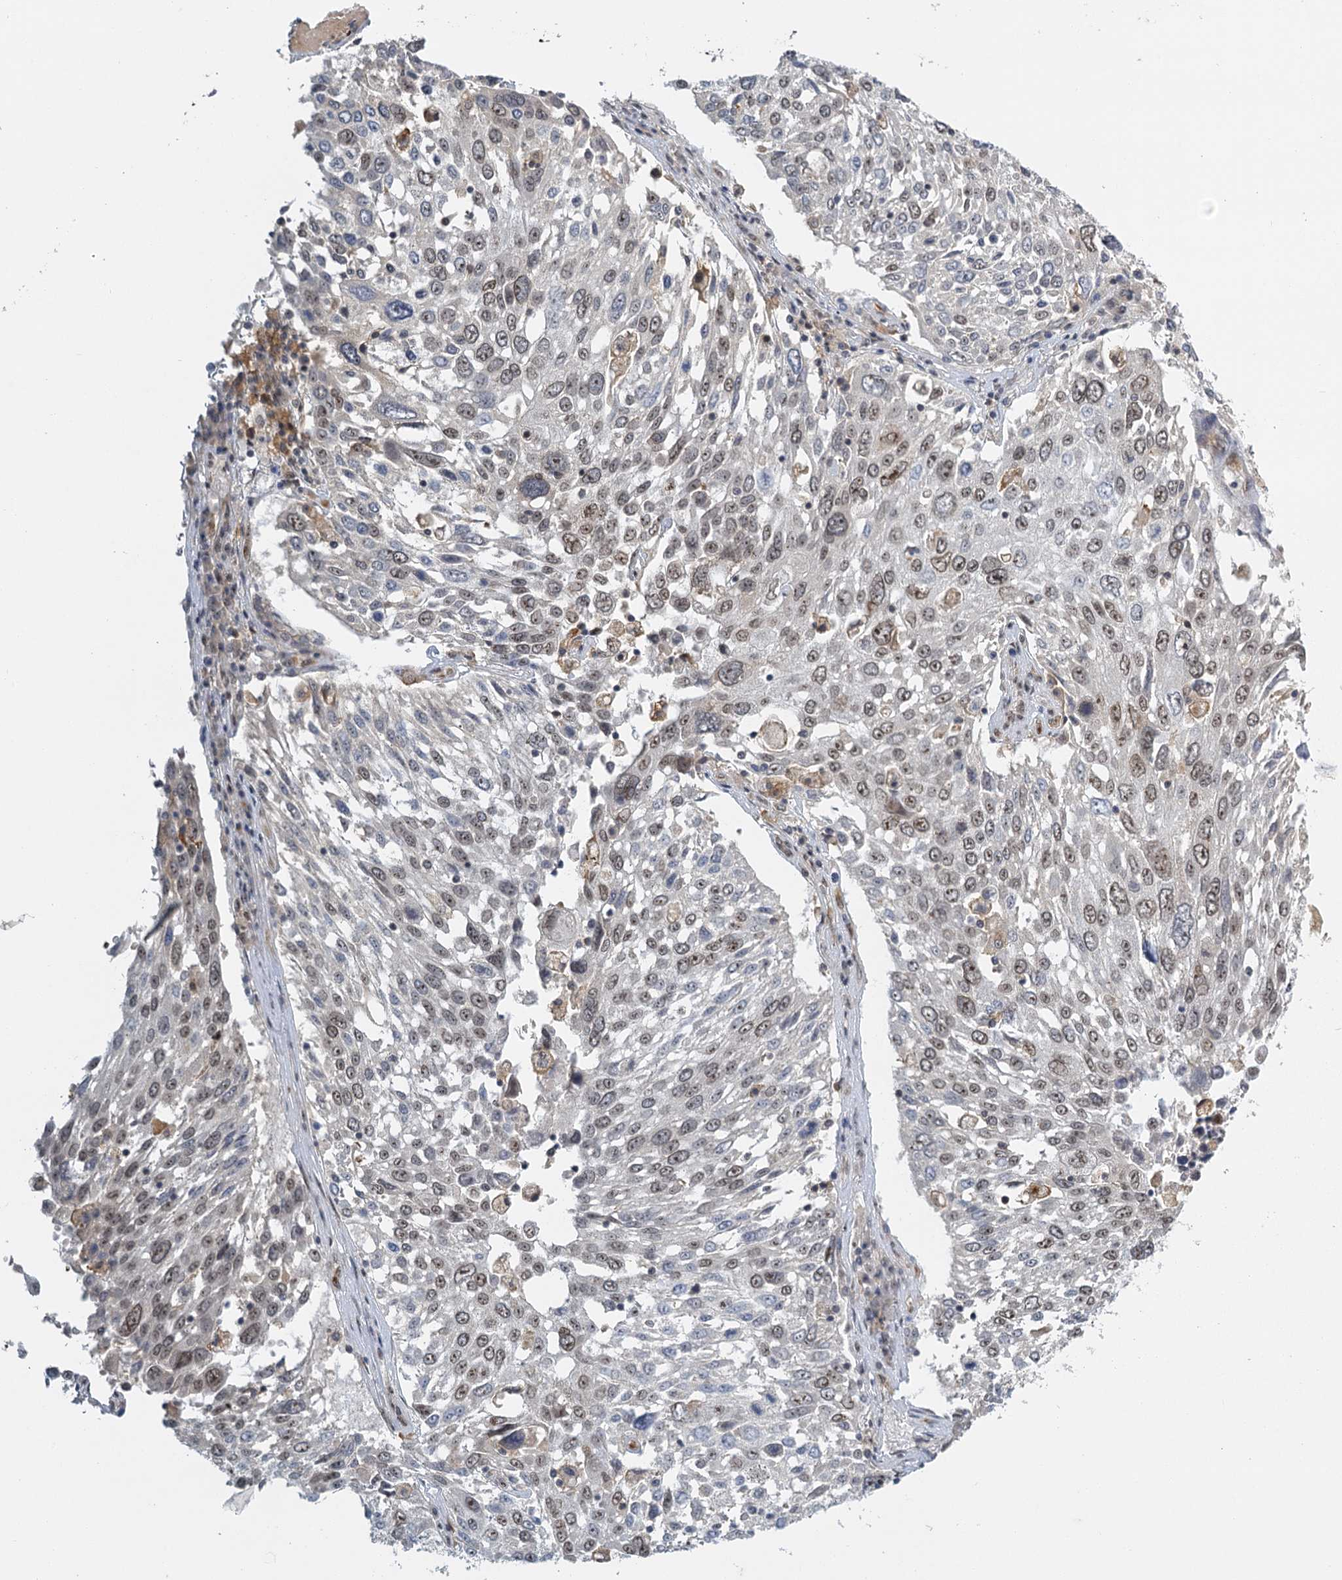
{"staining": {"intensity": "weak", "quantity": "25%-75%", "location": "nuclear"}, "tissue": "lung cancer", "cell_type": "Tumor cells", "image_type": "cancer", "snomed": [{"axis": "morphology", "description": "Squamous cell carcinoma, NOS"}, {"axis": "topography", "description": "Lung"}], "caption": "A low amount of weak nuclear expression is appreciated in approximately 25%-75% of tumor cells in lung squamous cell carcinoma tissue.", "gene": "TREX1", "patient": {"sex": "male", "age": 65}}